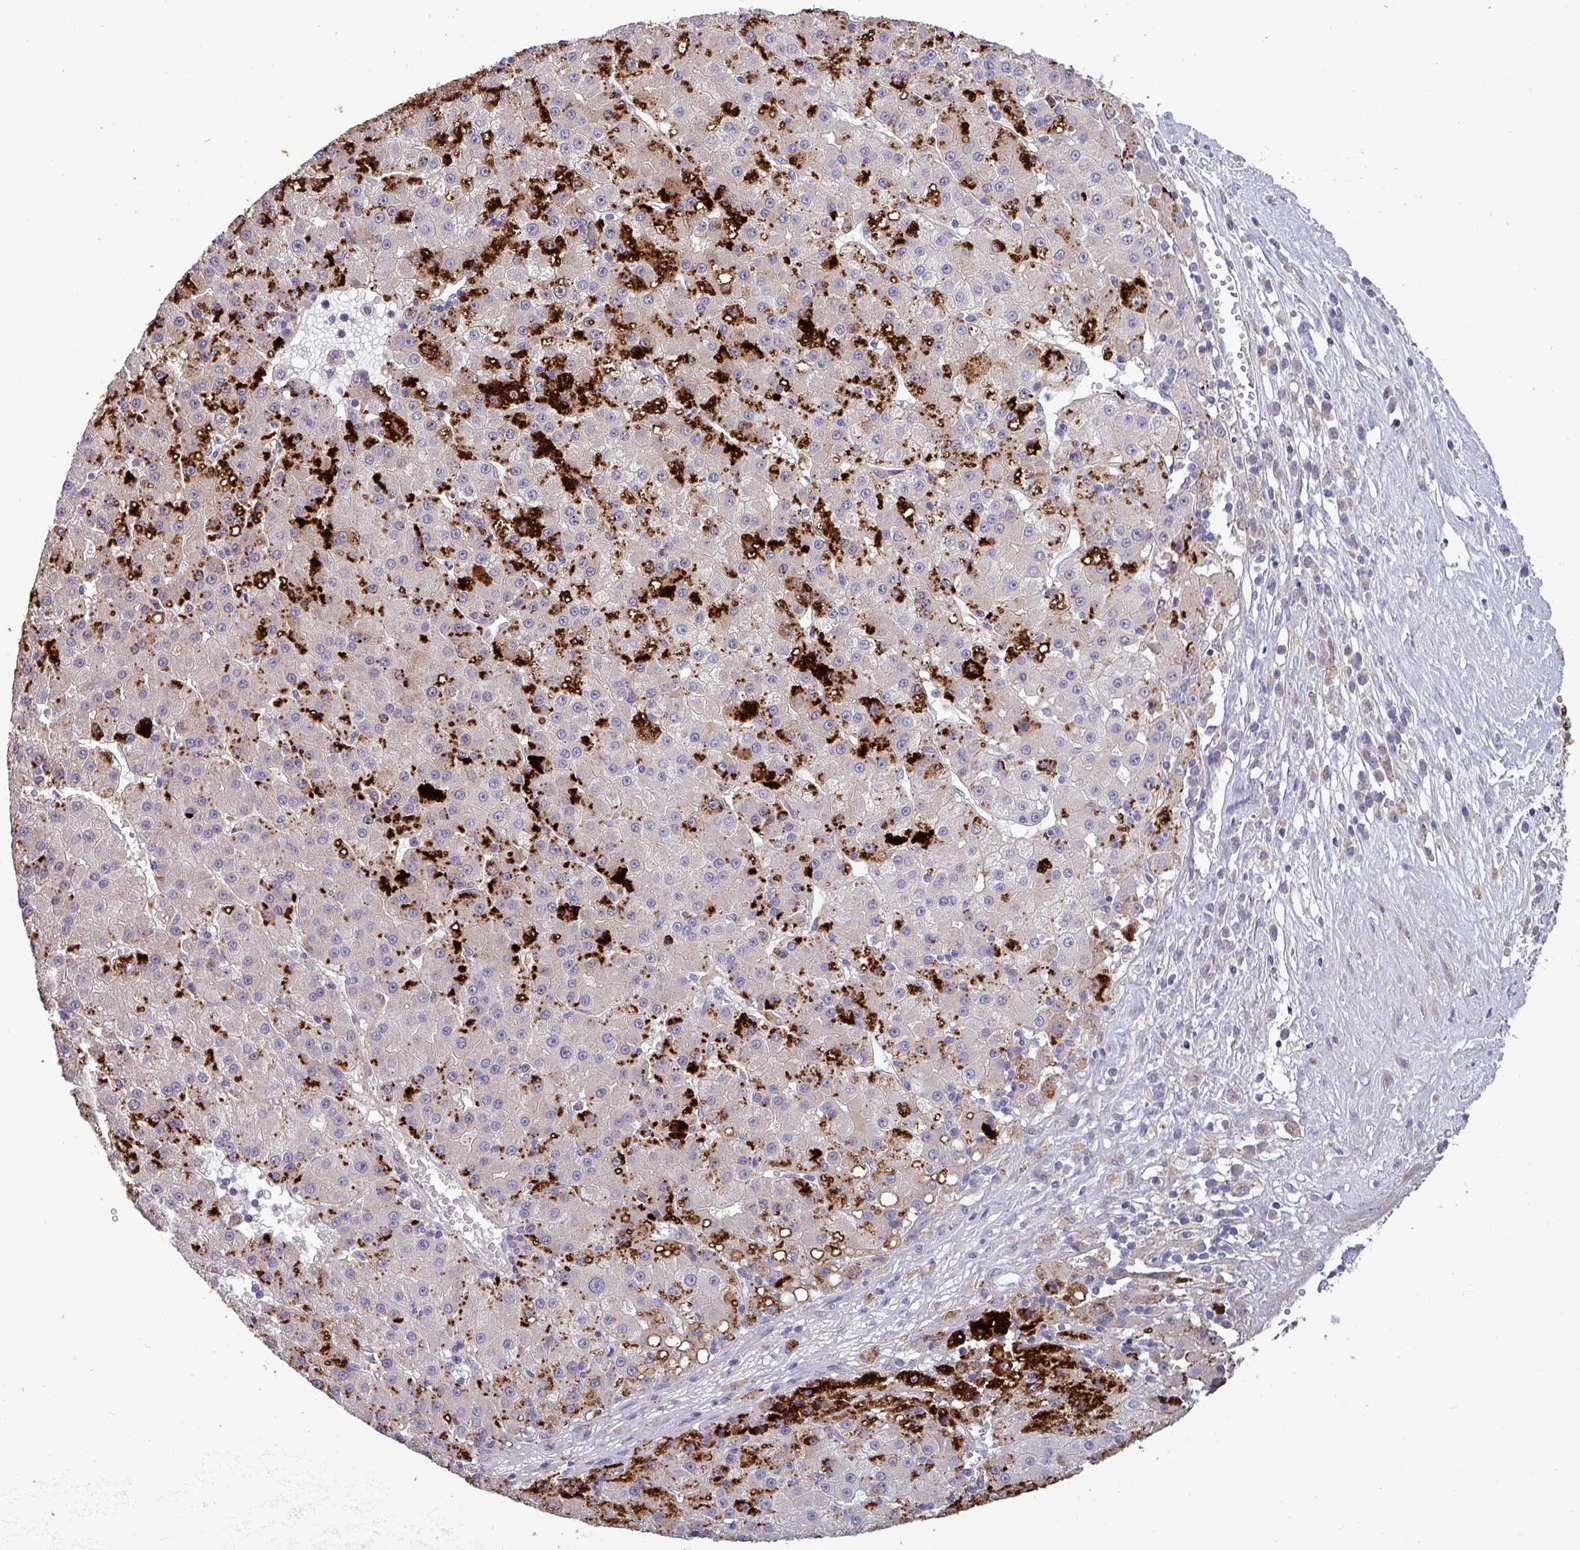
{"staining": {"intensity": "strong", "quantity": "25%-75%", "location": "cytoplasmic/membranous"}, "tissue": "liver cancer", "cell_type": "Tumor cells", "image_type": "cancer", "snomed": [{"axis": "morphology", "description": "Carcinoma, Hepatocellular, NOS"}, {"axis": "topography", "description": "Liver"}], "caption": "An image of human liver cancer stained for a protein shows strong cytoplasmic/membranous brown staining in tumor cells. Ihc stains the protein of interest in brown and the nuclei are stained blue.", "gene": "PLIN2", "patient": {"sex": "male", "age": 76}}